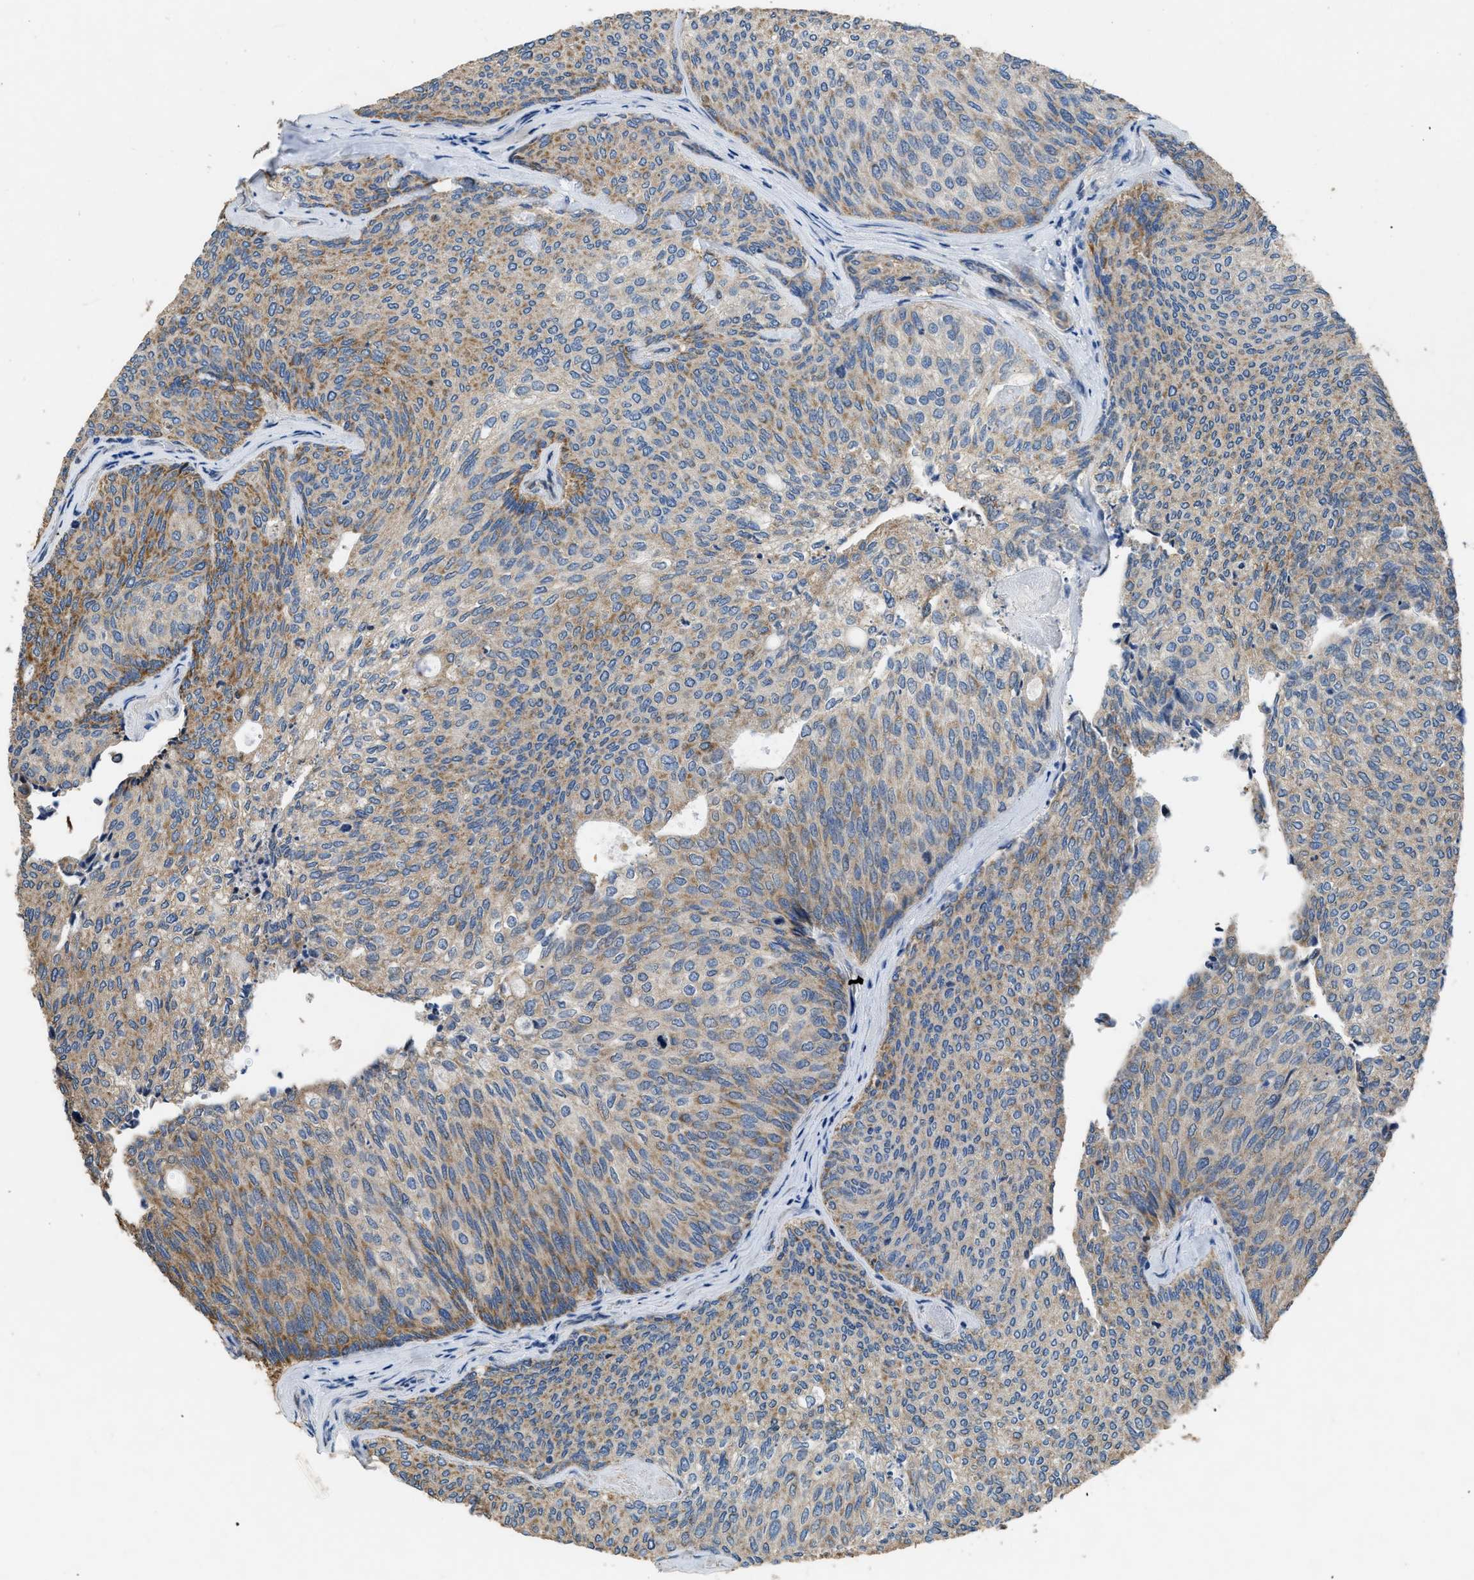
{"staining": {"intensity": "moderate", "quantity": ">75%", "location": "cytoplasmic/membranous"}, "tissue": "urothelial cancer", "cell_type": "Tumor cells", "image_type": "cancer", "snomed": [{"axis": "morphology", "description": "Urothelial carcinoma, Low grade"}, {"axis": "topography", "description": "Urinary bladder"}], "caption": "IHC histopathology image of human urothelial carcinoma (low-grade) stained for a protein (brown), which demonstrates medium levels of moderate cytoplasmic/membranous staining in about >75% of tumor cells.", "gene": "TMEM150A", "patient": {"sex": "female", "age": 79}}